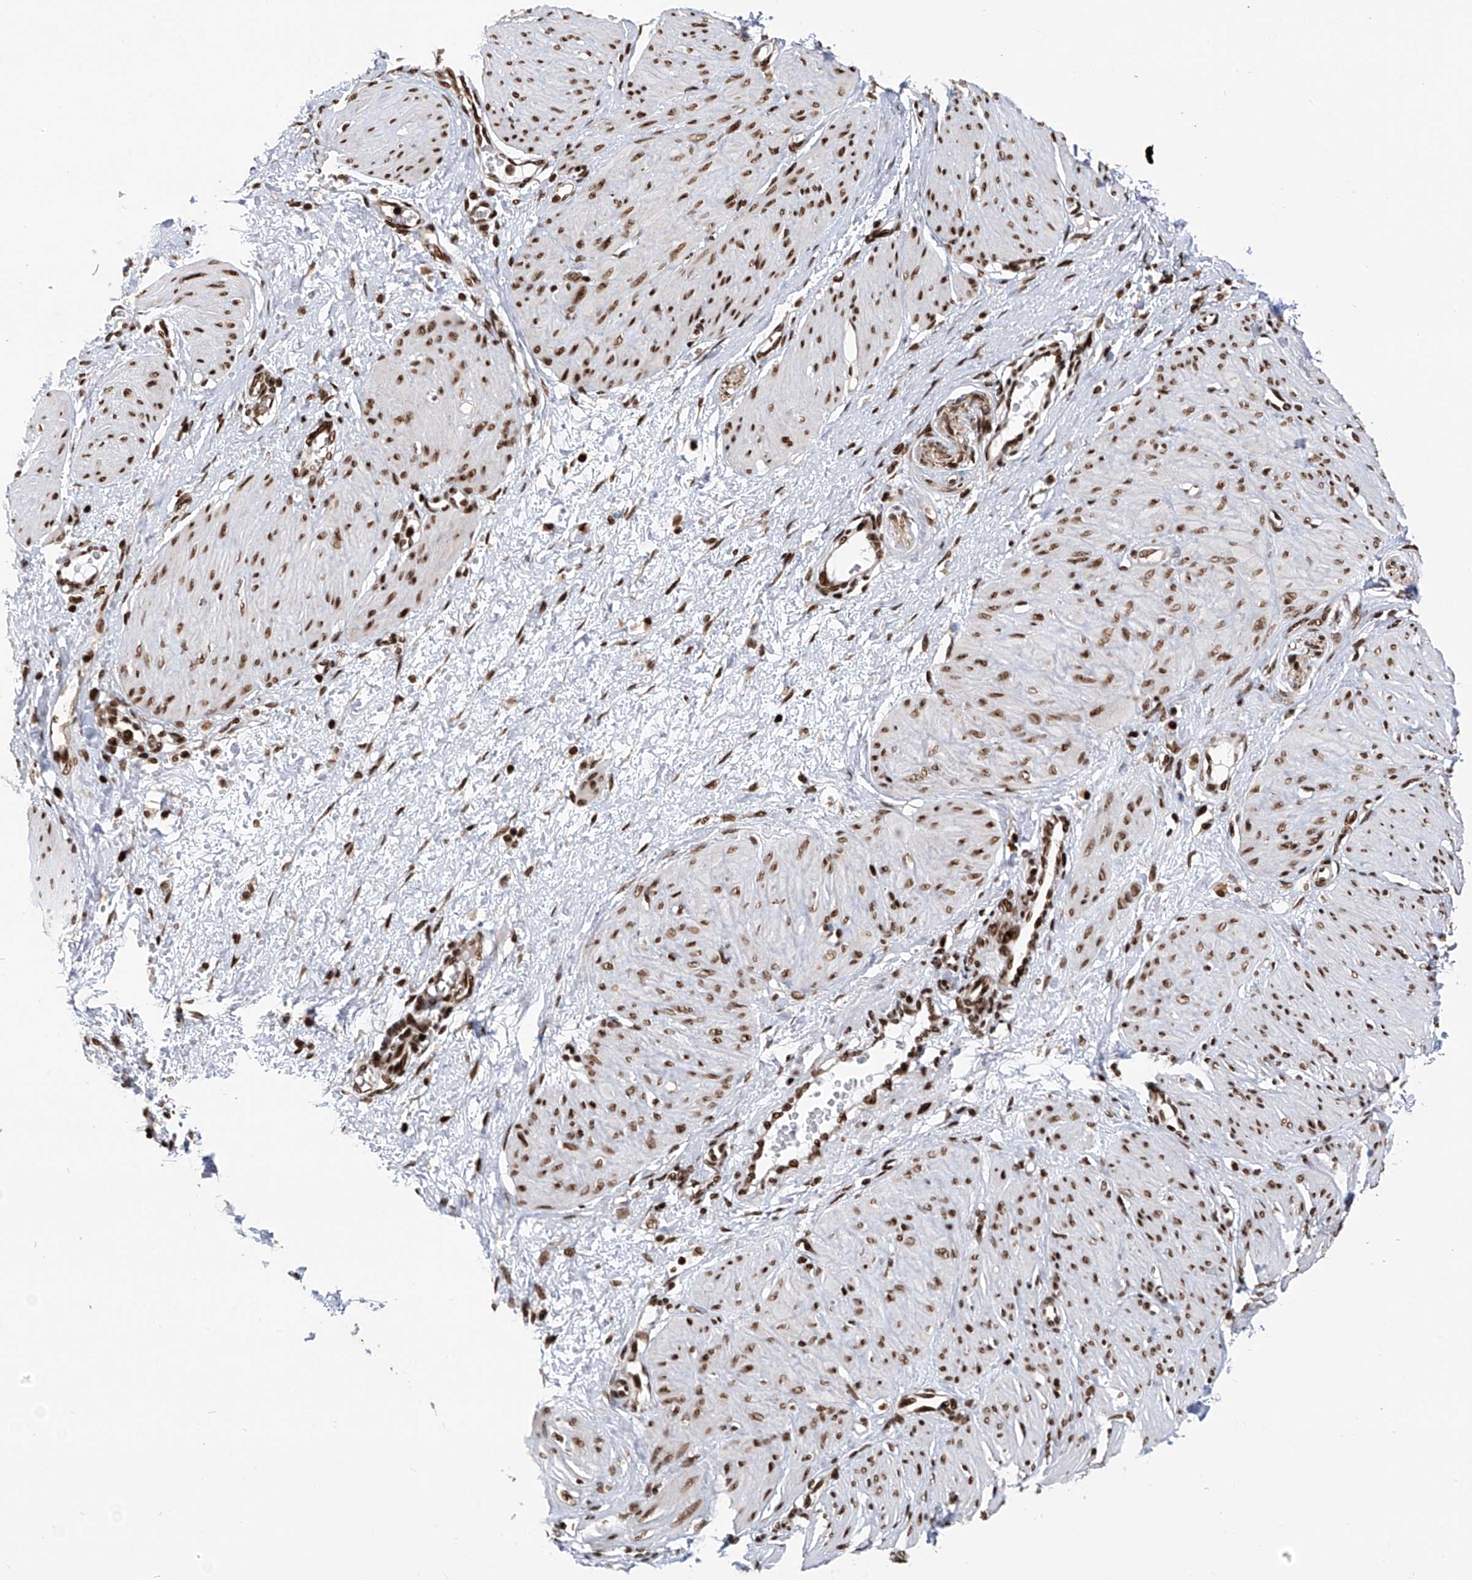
{"staining": {"intensity": "strong", "quantity": ">75%", "location": "nuclear"}, "tissue": "smooth muscle", "cell_type": "Smooth muscle cells", "image_type": "normal", "snomed": [{"axis": "morphology", "description": "Normal tissue, NOS"}, {"axis": "topography", "description": "Endometrium"}], "caption": "Smooth muscle stained for a protein reveals strong nuclear positivity in smooth muscle cells.", "gene": "PAK1IP1", "patient": {"sex": "female", "age": 33}}